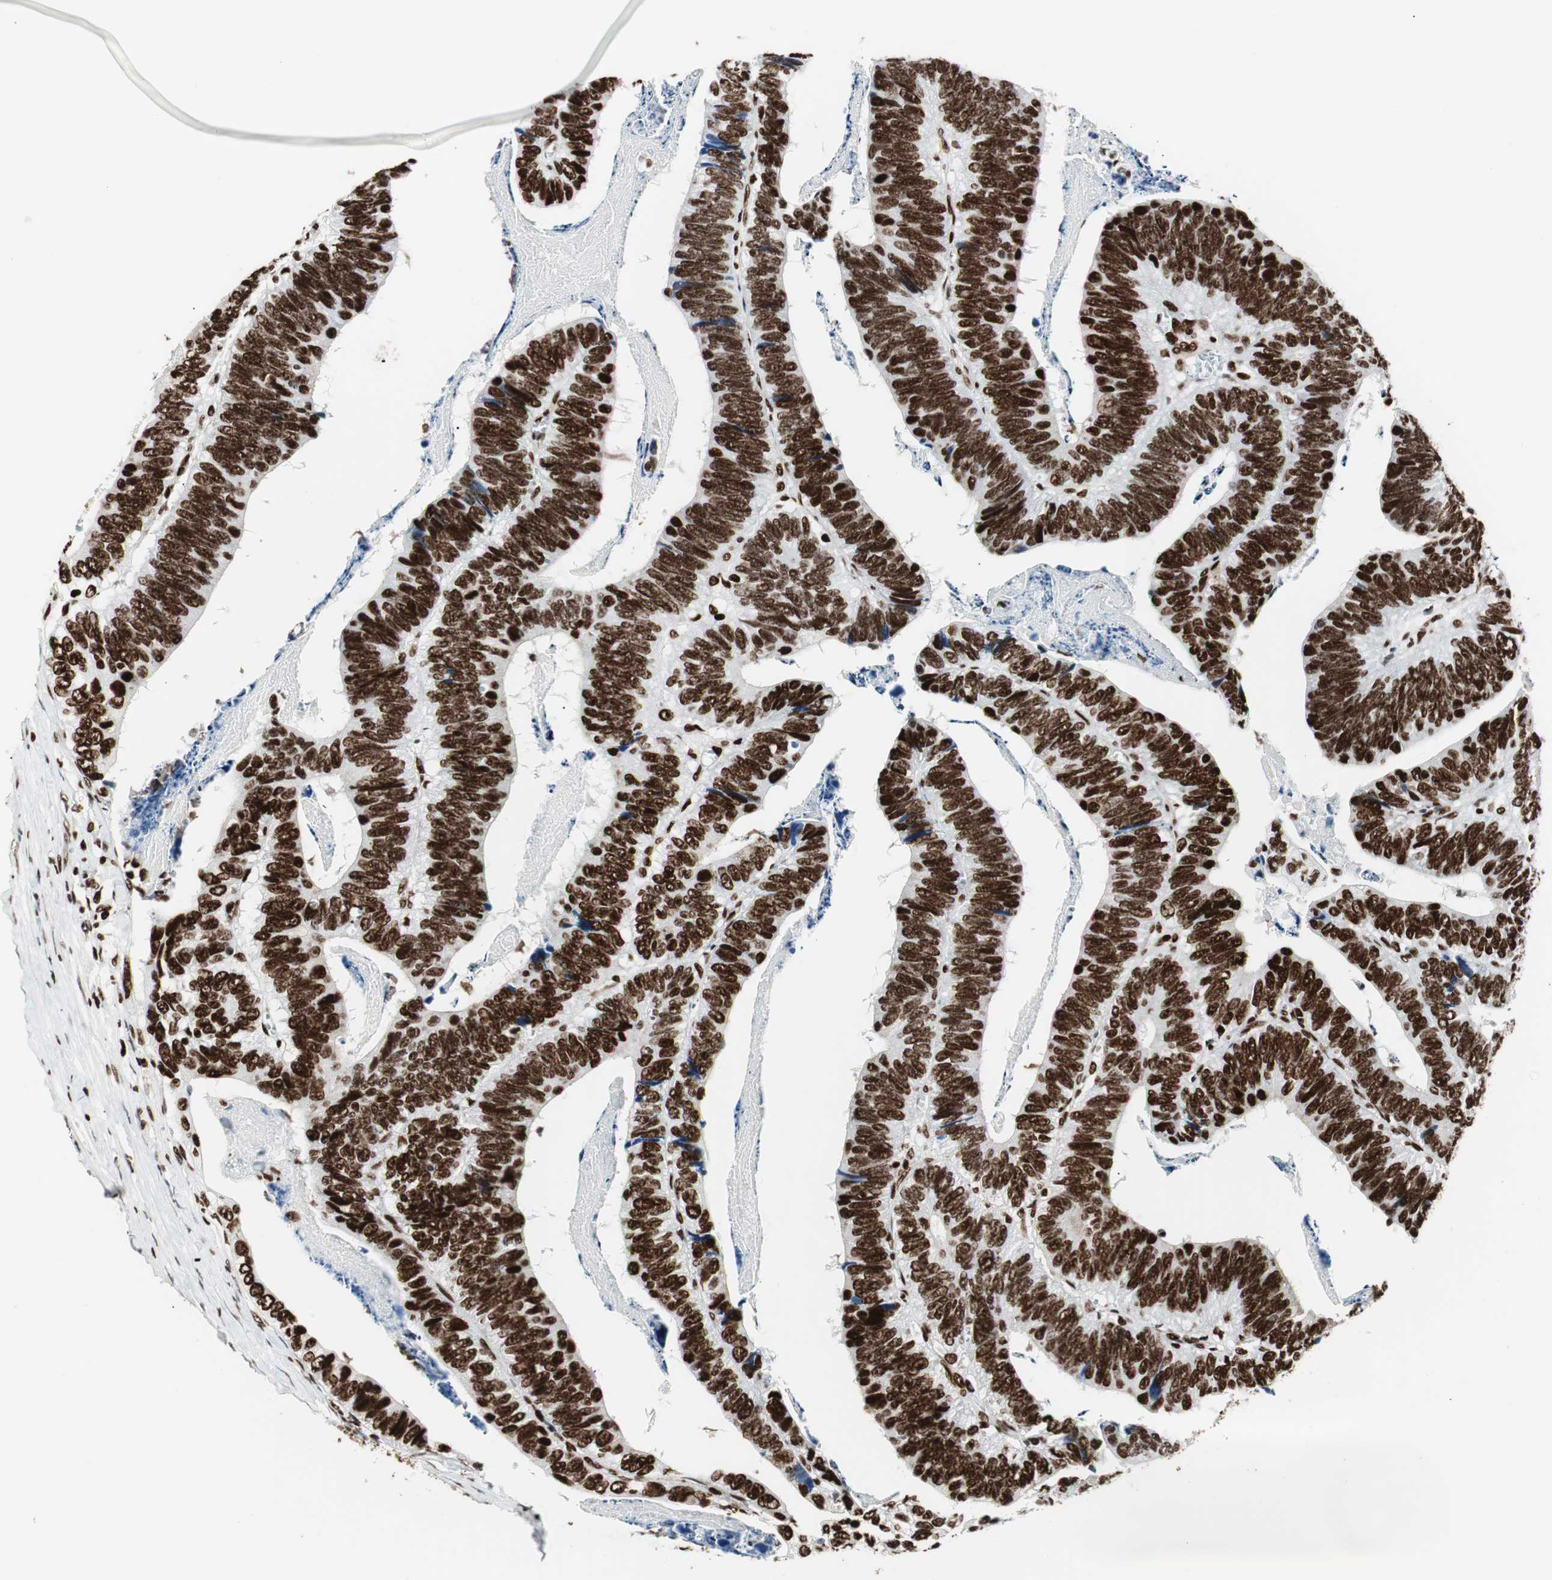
{"staining": {"intensity": "strong", "quantity": ">75%", "location": "nuclear"}, "tissue": "colorectal cancer", "cell_type": "Tumor cells", "image_type": "cancer", "snomed": [{"axis": "morphology", "description": "Adenocarcinoma, NOS"}, {"axis": "topography", "description": "Colon"}], "caption": "There is high levels of strong nuclear expression in tumor cells of colorectal adenocarcinoma, as demonstrated by immunohistochemical staining (brown color).", "gene": "MTA2", "patient": {"sex": "male", "age": 72}}